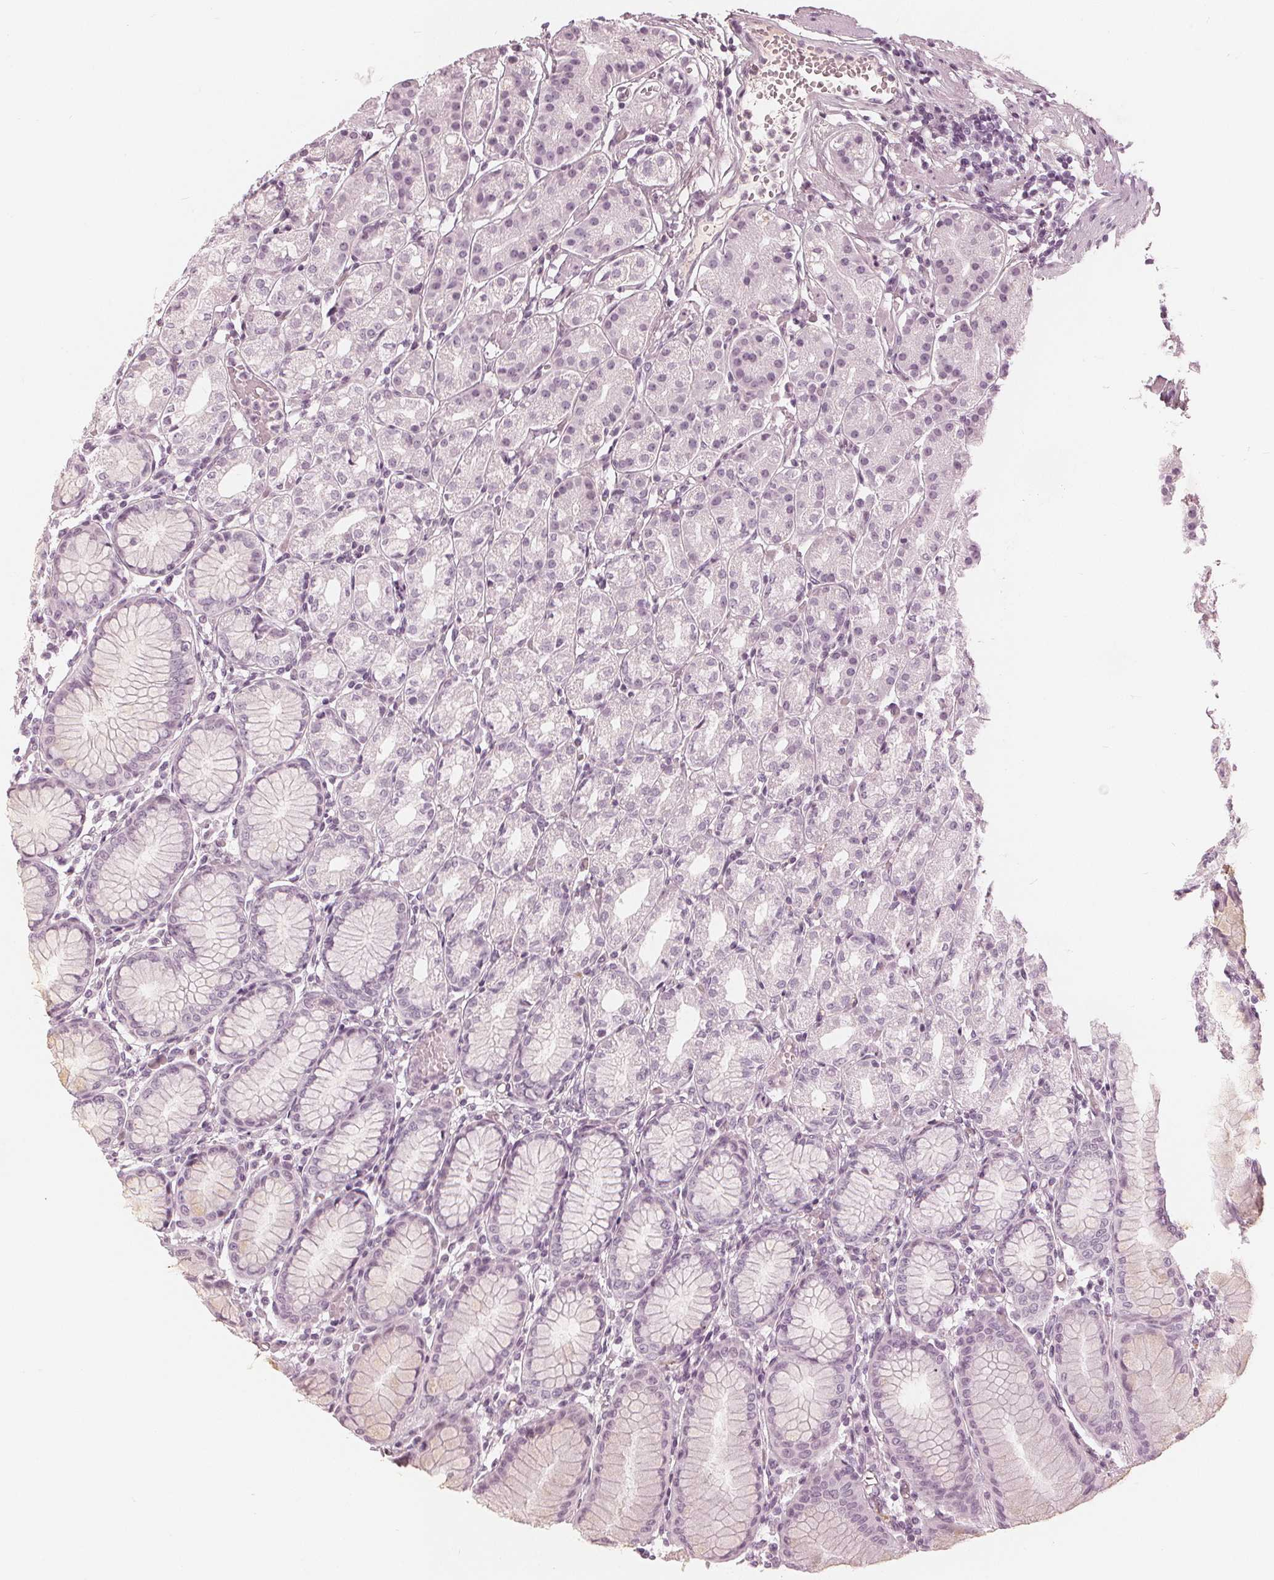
{"staining": {"intensity": "negative", "quantity": "none", "location": "none"}, "tissue": "stomach", "cell_type": "Glandular cells", "image_type": "normal", "snomed": [{"axis": "morphology", "description": "Normal tissue, NOS"}, {"axis": "topography", "description": "Stomach"}], "caption": "High power microscopy histopathology image of an immunohistochemistry histopathology image of unremarkable stomach, revealing no significant expression in glandular cells.", "gene": "PAEP", "patient": {"sex": "female", "age": 57}}